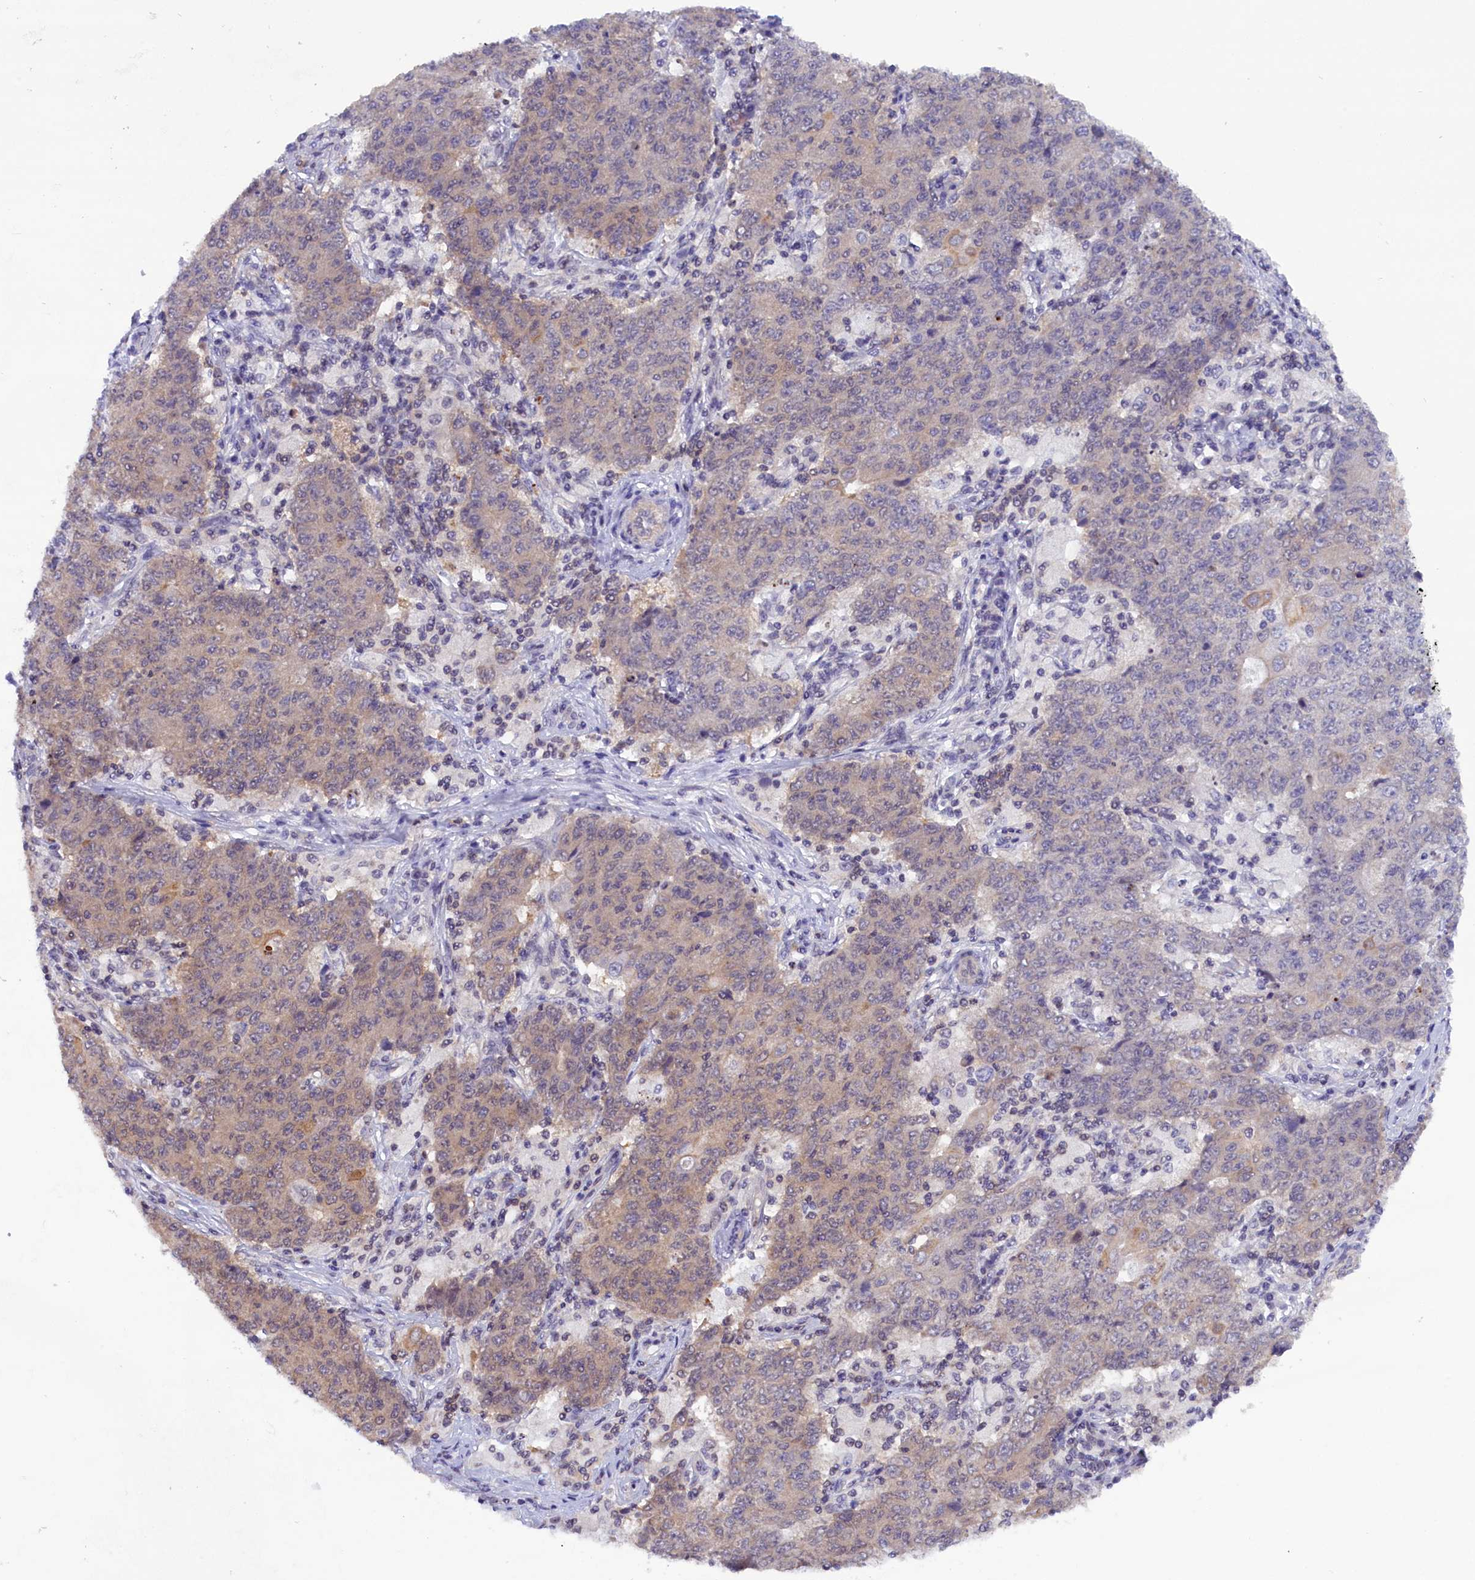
{"staining": {"intensity": "weak", "quantity": "25%-75%", "location": "cytoplasmic/membranous"}, "tissue": "ovarian cancer", "cell_type": "Tumor cells", "image_type": "cancer", "snomed": [{"axis": "morphology", "description": "Carcinoma, endometroid"}, {"axis": "topography", "description": "Ovary"}], "caption": "DAB immunohistochemical staining of human ovarian cancer (endometroid carcinoma) shows weak cytoplasmic/membranous protein positivity in approximately 25%-75% of tumor cells.", "gene": "TBCB", "patient": {"sex": "female", "age": 42}}